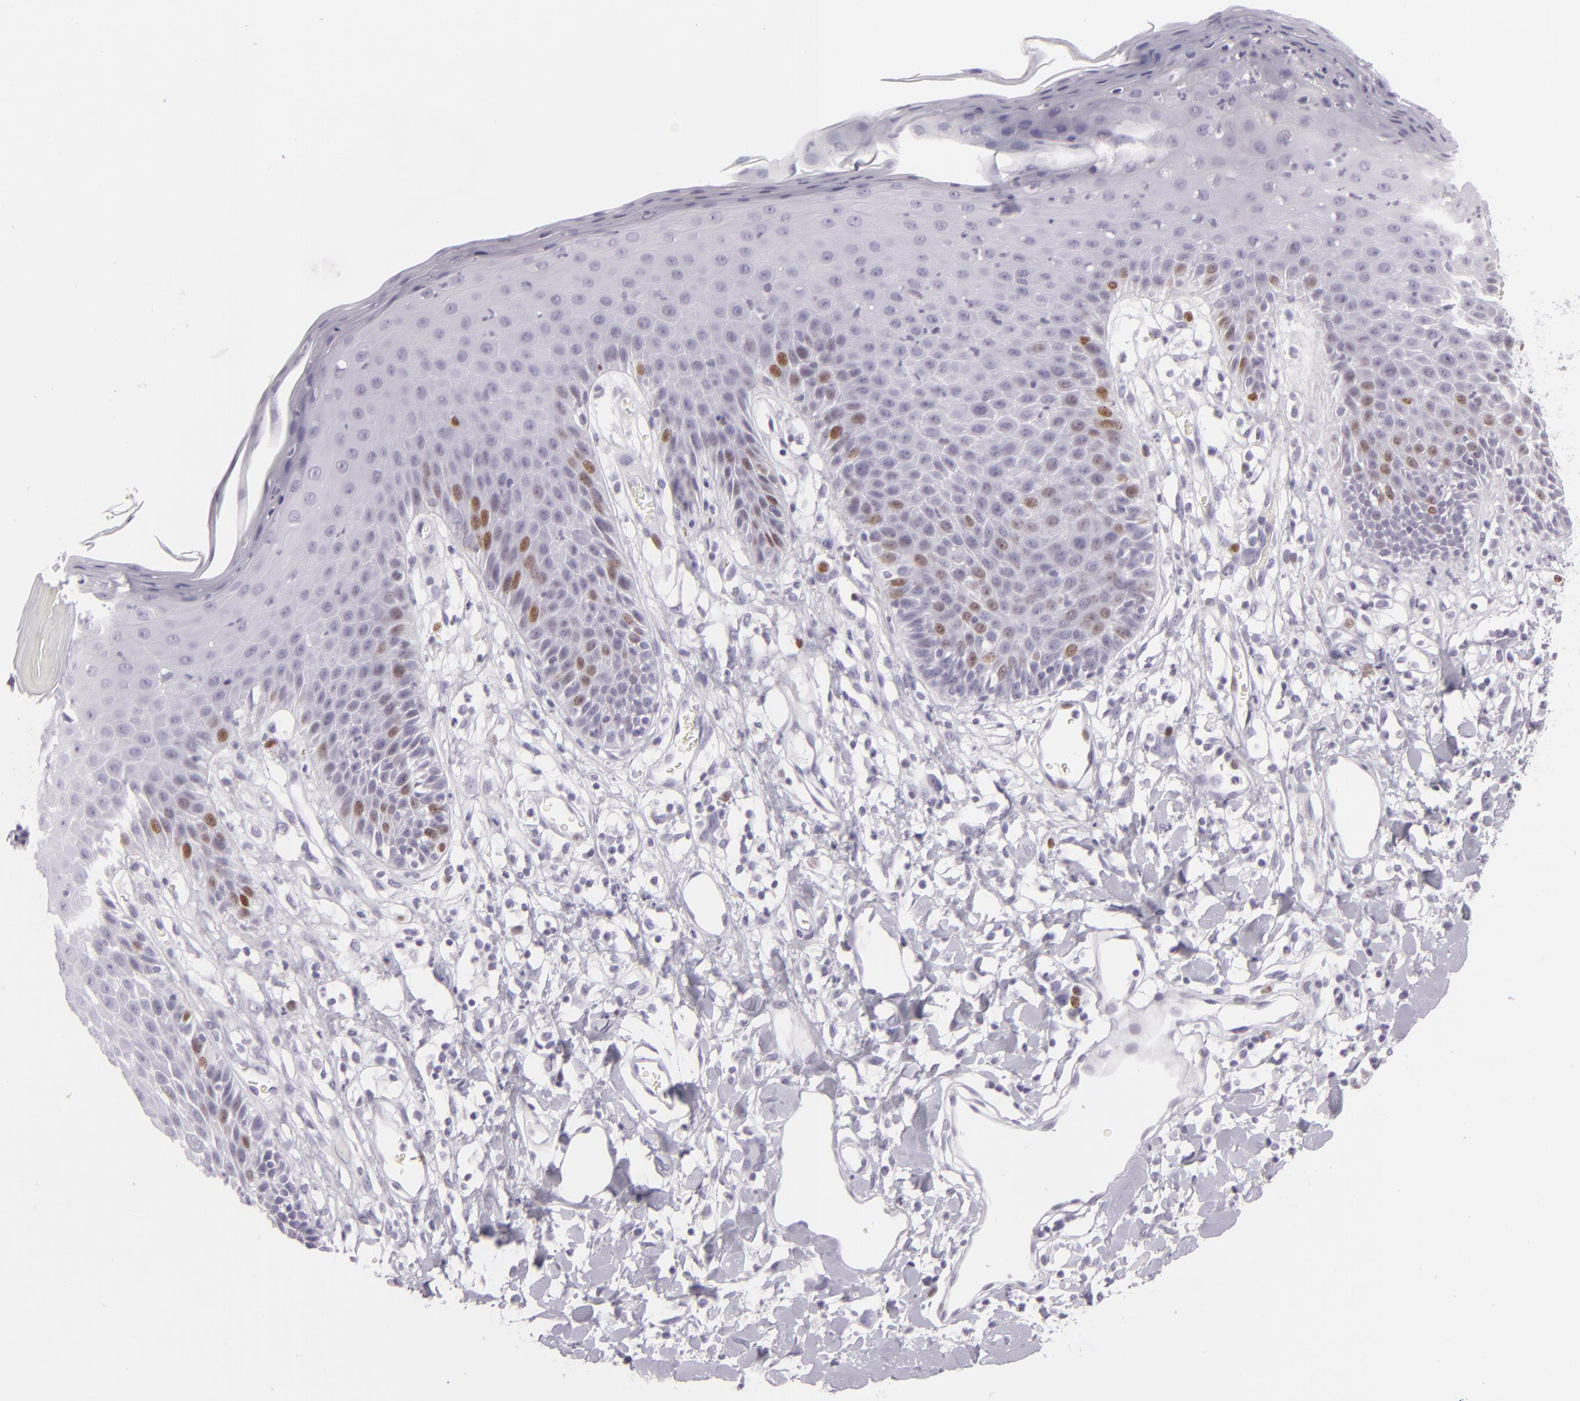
{"staining": {"intensity": "weak", "quantity": "<25%", "location": "nuclear"}, "tissue": "skin", "cell_type": "Epidermal cells", "image_type": "normal", "snomed": [{"axis": "morphology", "description": "Normal tissue, NOS"}, {"axis": "topography", "description": "Vulva"}, {"axis": "topography", "description": "Peripheral nerve tissue"}], "caption": "Immunohistochemistry micrograph of benign skin: skin stained with DAB exhibits no significant protein positivity in epidermal cells. Nuclei are stained in blue.", "gene": "MCM3", "patient": {"sex": "female", "age": 68}}